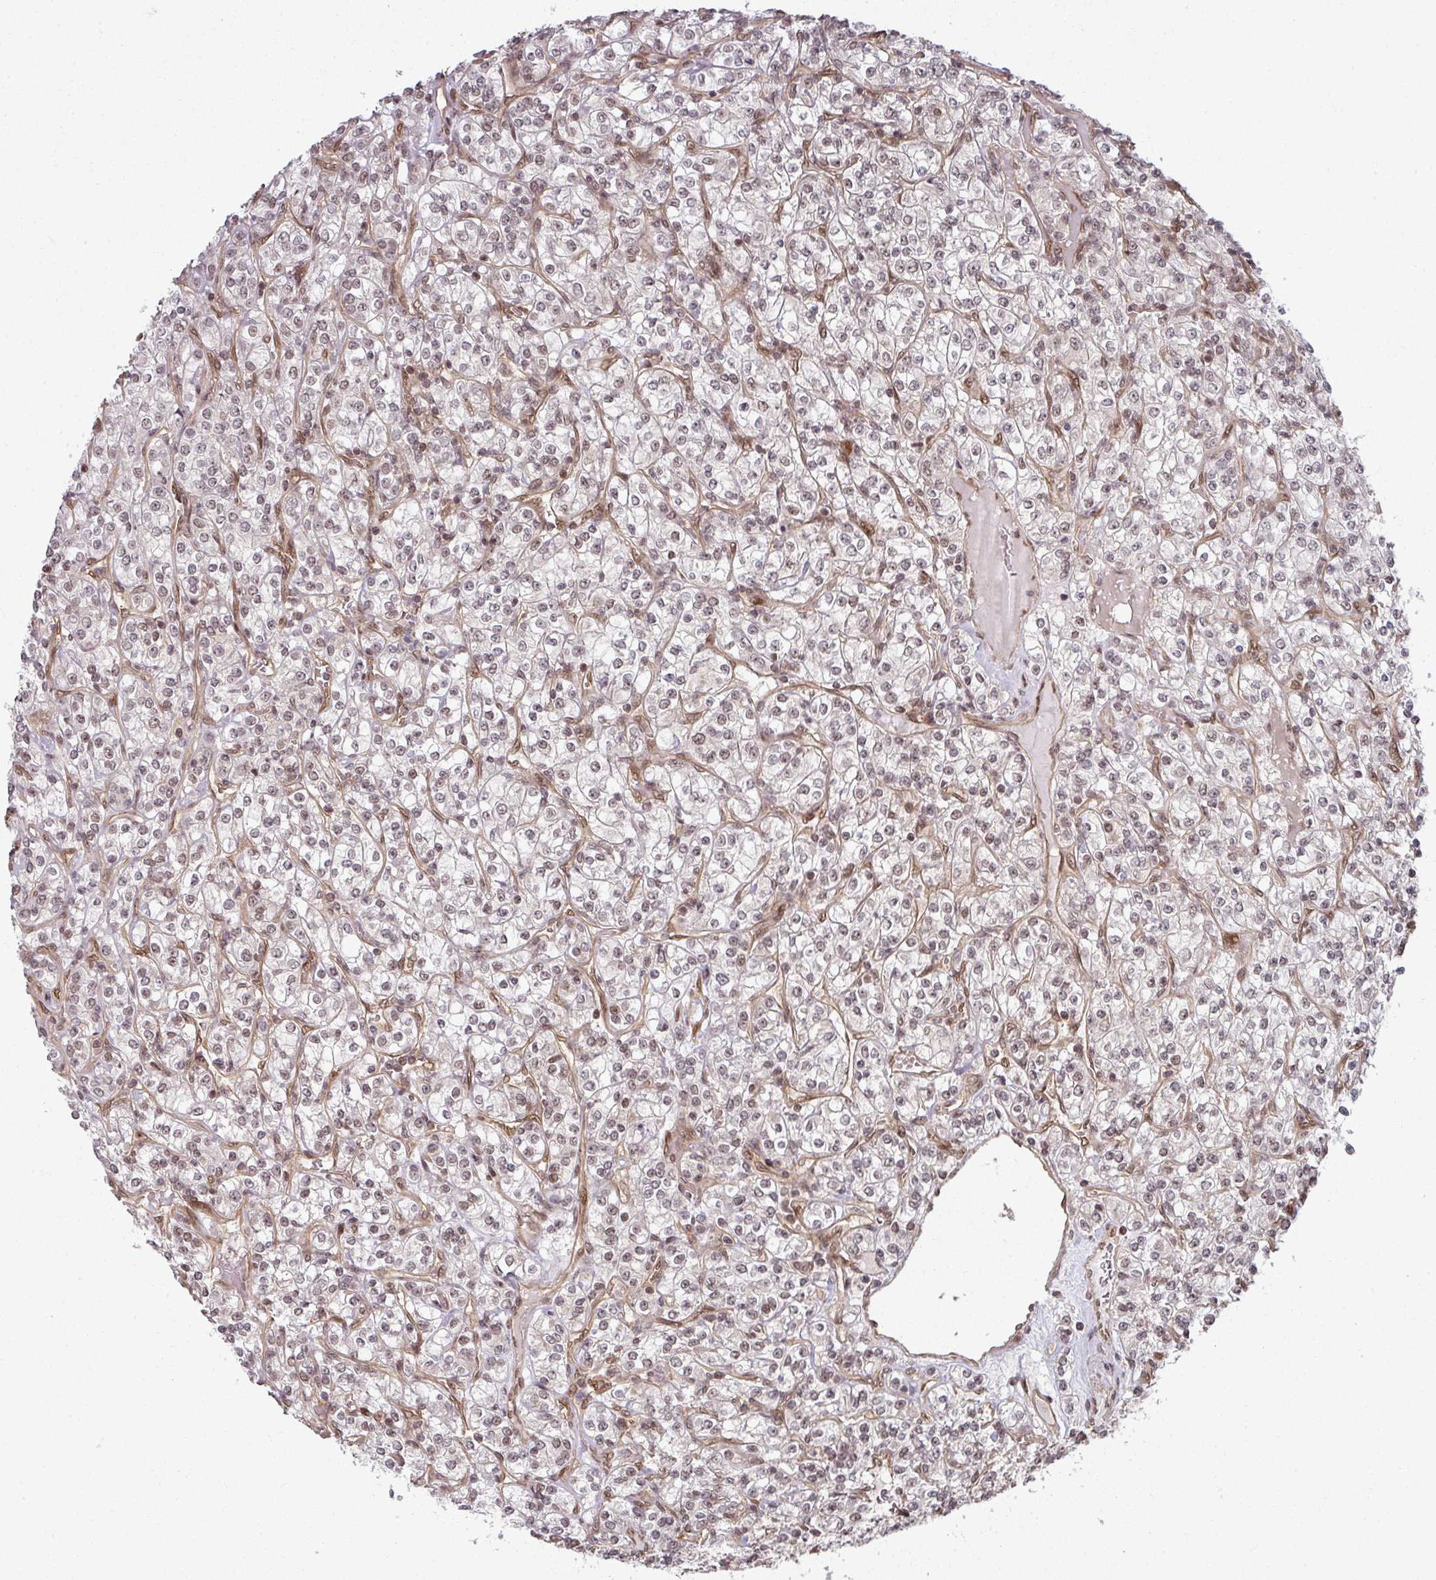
{"staining": {"intensity": "negative", "quantity": "none", "location": "none"}, "tissue": "renal cancer", "cell_type": "Tumor cells", "image_type": "cancer", "snomed": [{"axis": "morphology", "description": "Adenocarcinoma, NOS"}, {"axis": "topography", "description": "Kidney"}], "caption": "This photomicrograph is of renal cancer stained with IHC to label a protein in brown with the nuclei are counter-stained blue. There is no staining in tumor cells. Nuclei are stained in blue.", "gene": "SIK3", "patient": {"sex": "male", "age": 77}}